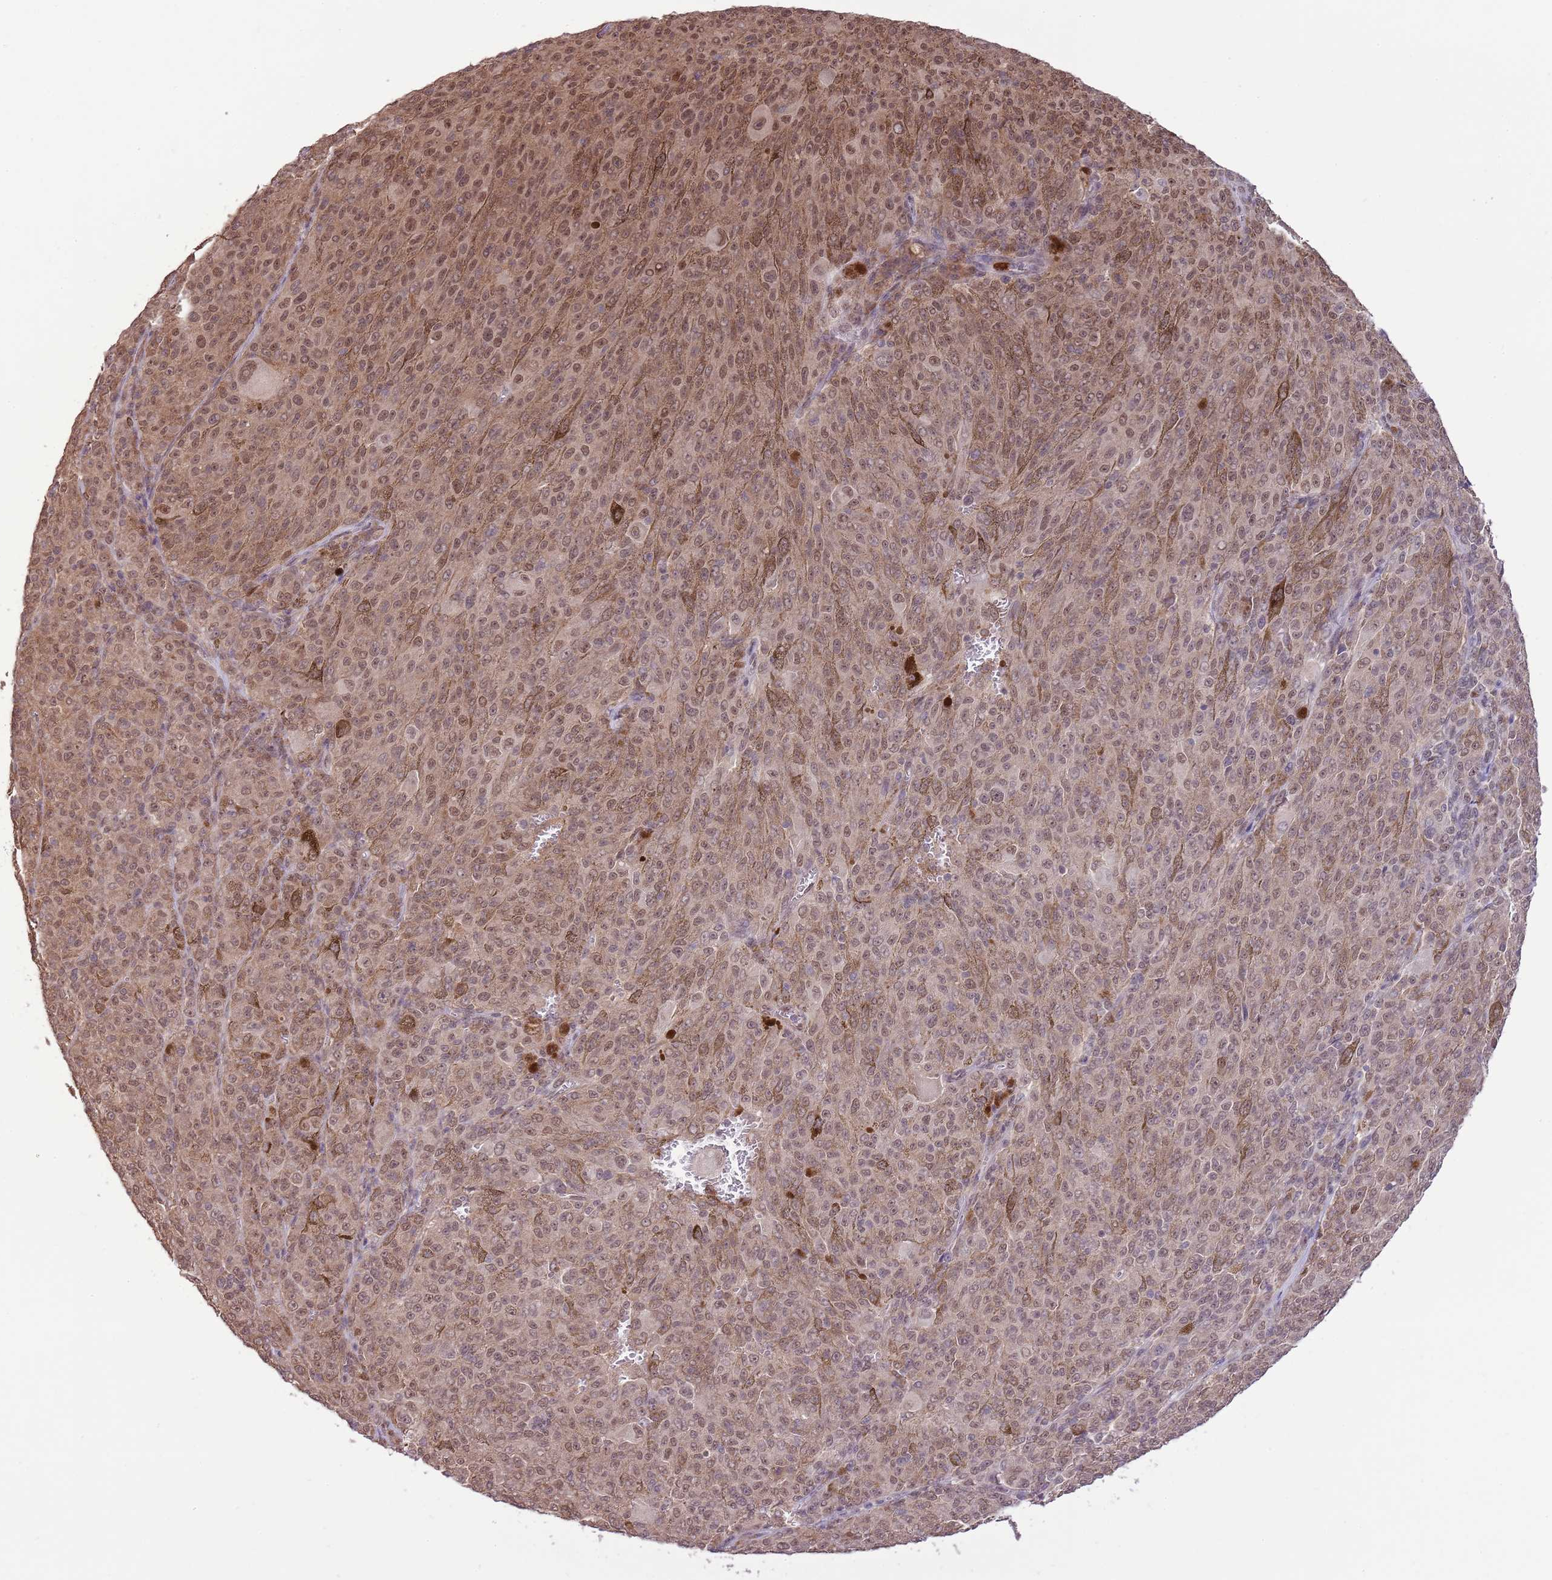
{"staining": {"intensity": "moderate", "quantity": ">75%", "location": "nuclear"}, "tissue": "melanoma", "cell_type": "Tumor cells", "image_type": "cancer", "snomed": [{"axis": "morphology", "description": "Malignant melanoma, NOS"}, {"axis": "topography", "description": "Skin"}], "caption": "Immunohistochemistry (IHC) staining of malignant melanoma, which exhibits medium levels of moderate nuclear staining in approximately >75% of tumor cells indicating moderate nuclear protein staining. The staining was performed using DAB (brown) for protein detection and nuclei were counterstained in hematoxylin (blue).", "gene": "AMIGO1", "patient": {"sex": "female", "age": 52}}